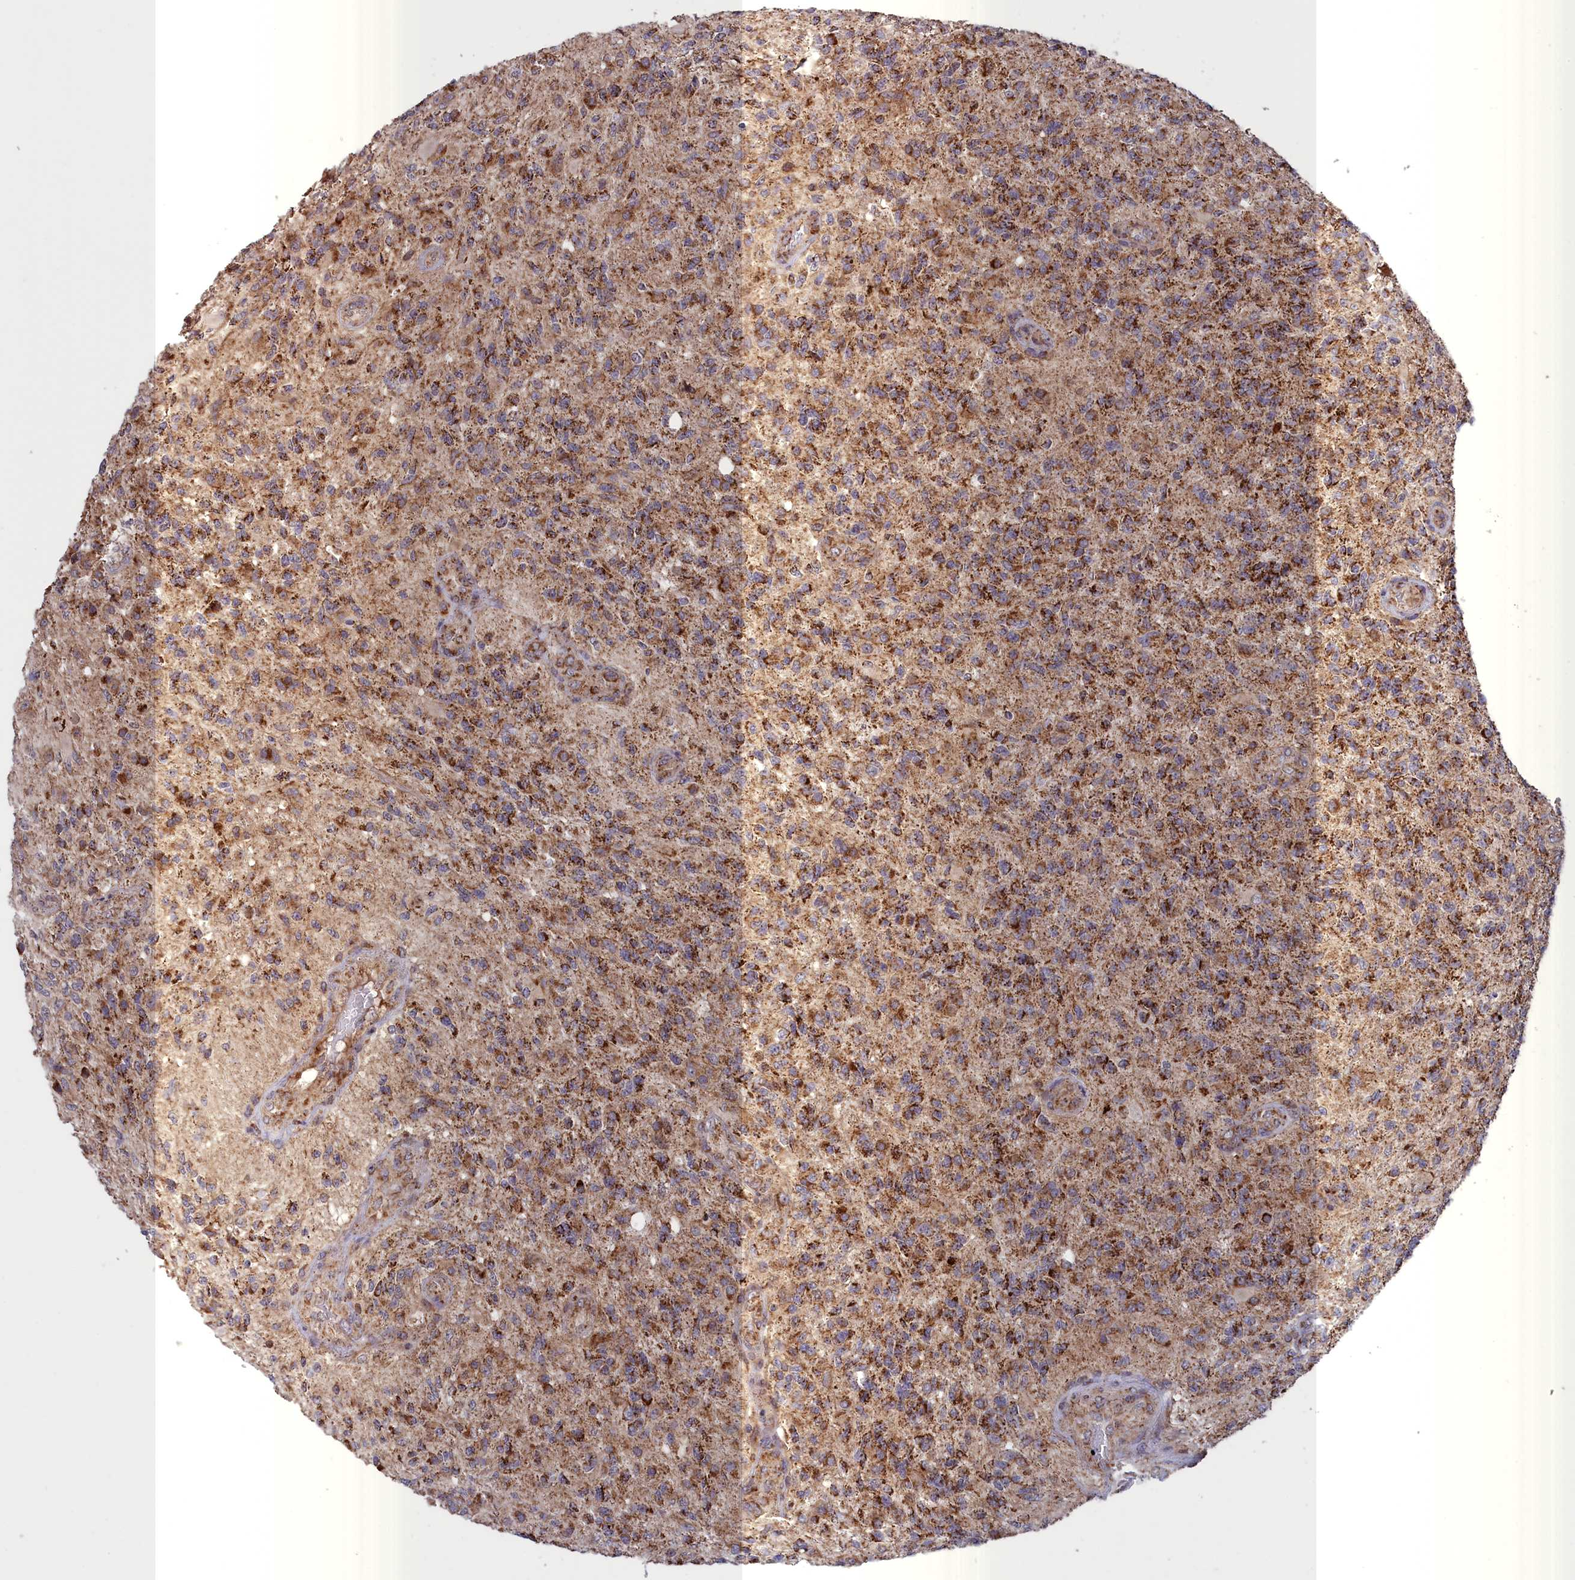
{"staining": {"intensity": "moderate", "quantity": ">75%", "location": "cytoplasmic/membranous"}, "tissue": "glioma", "cell_type": "Tumor cells", "image_type": "cancer", "snomed": [{"axis": "morphology", "description": "Glioma, malignant, High grade"}, {"axis": "topography", "description": "Brain"}], "caption": "About >75% of tumor cells in human malignant glioma (high-grade) reveal moderate cytoplasmic/membranous protein staining as visualized by brown immunohistochemical staining.", "gene": "TIMM44", "patient": {"sex": "male", "age": 56}}